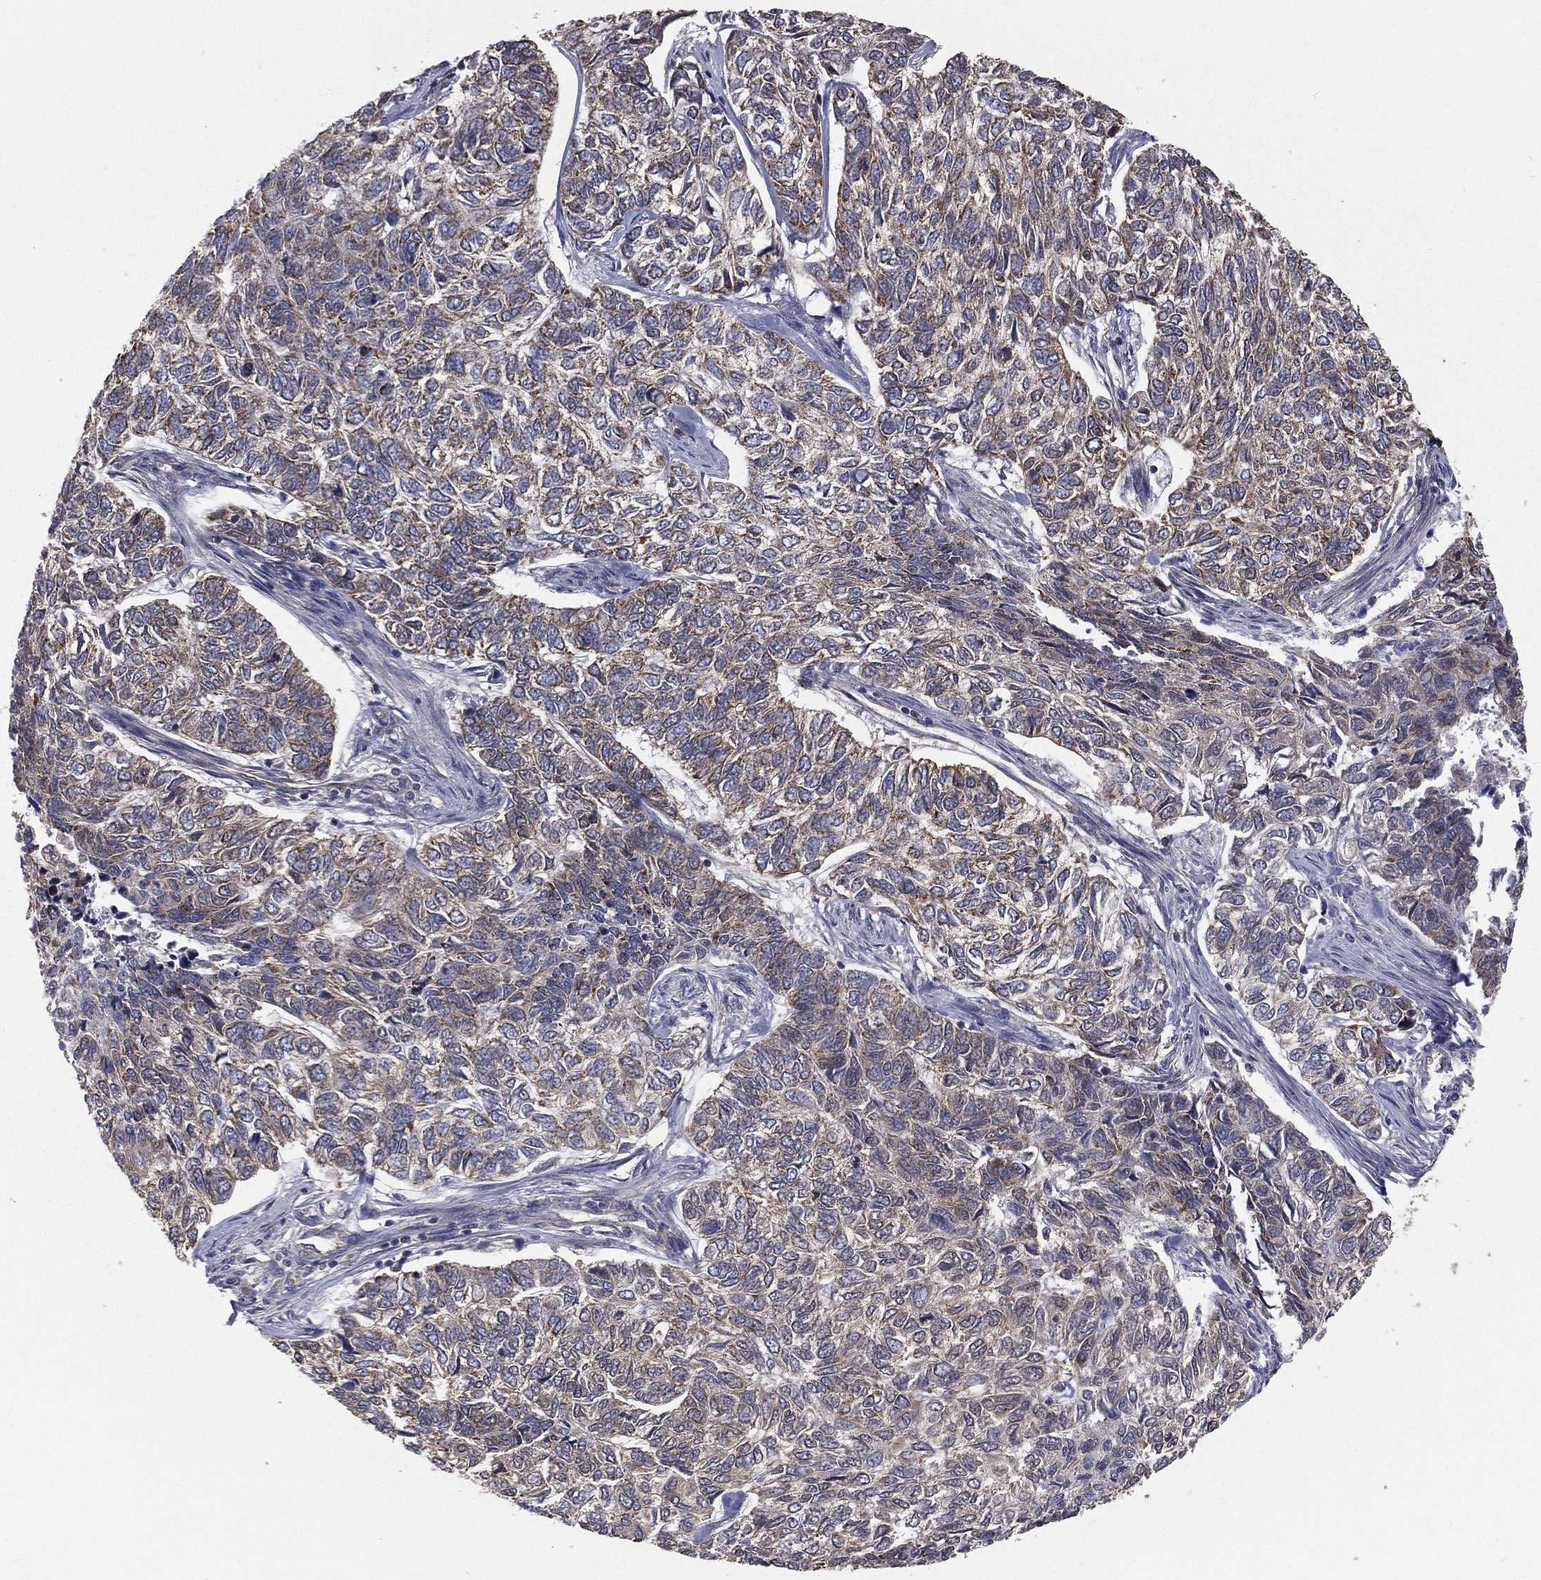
{"staining": {"intensity": "moderate", "quantity": "<25%", "location": "cytoplasmic/membranous"}, "tissue": "skin cancer", "cell_type": "Tumor cells", "image_type": "cancer", "snomed": [{"axis": "morphology", "description": "Basal cell carcinoma"}, {"axis": "topography", "description": "Skin"}], "caption": "DAB (3,3'-diaminobenzidine) immunohistochemical staining of skin cancer (basal cell carcinoma) exhibits moderate cytoplasmic/membranous protein positivity in approximately <25% of tumor cells. (Brightfield microscopy of DAB IHC at high magnification).", "gene": "HADH", "patient": {"sex": "female", "age": 65}}